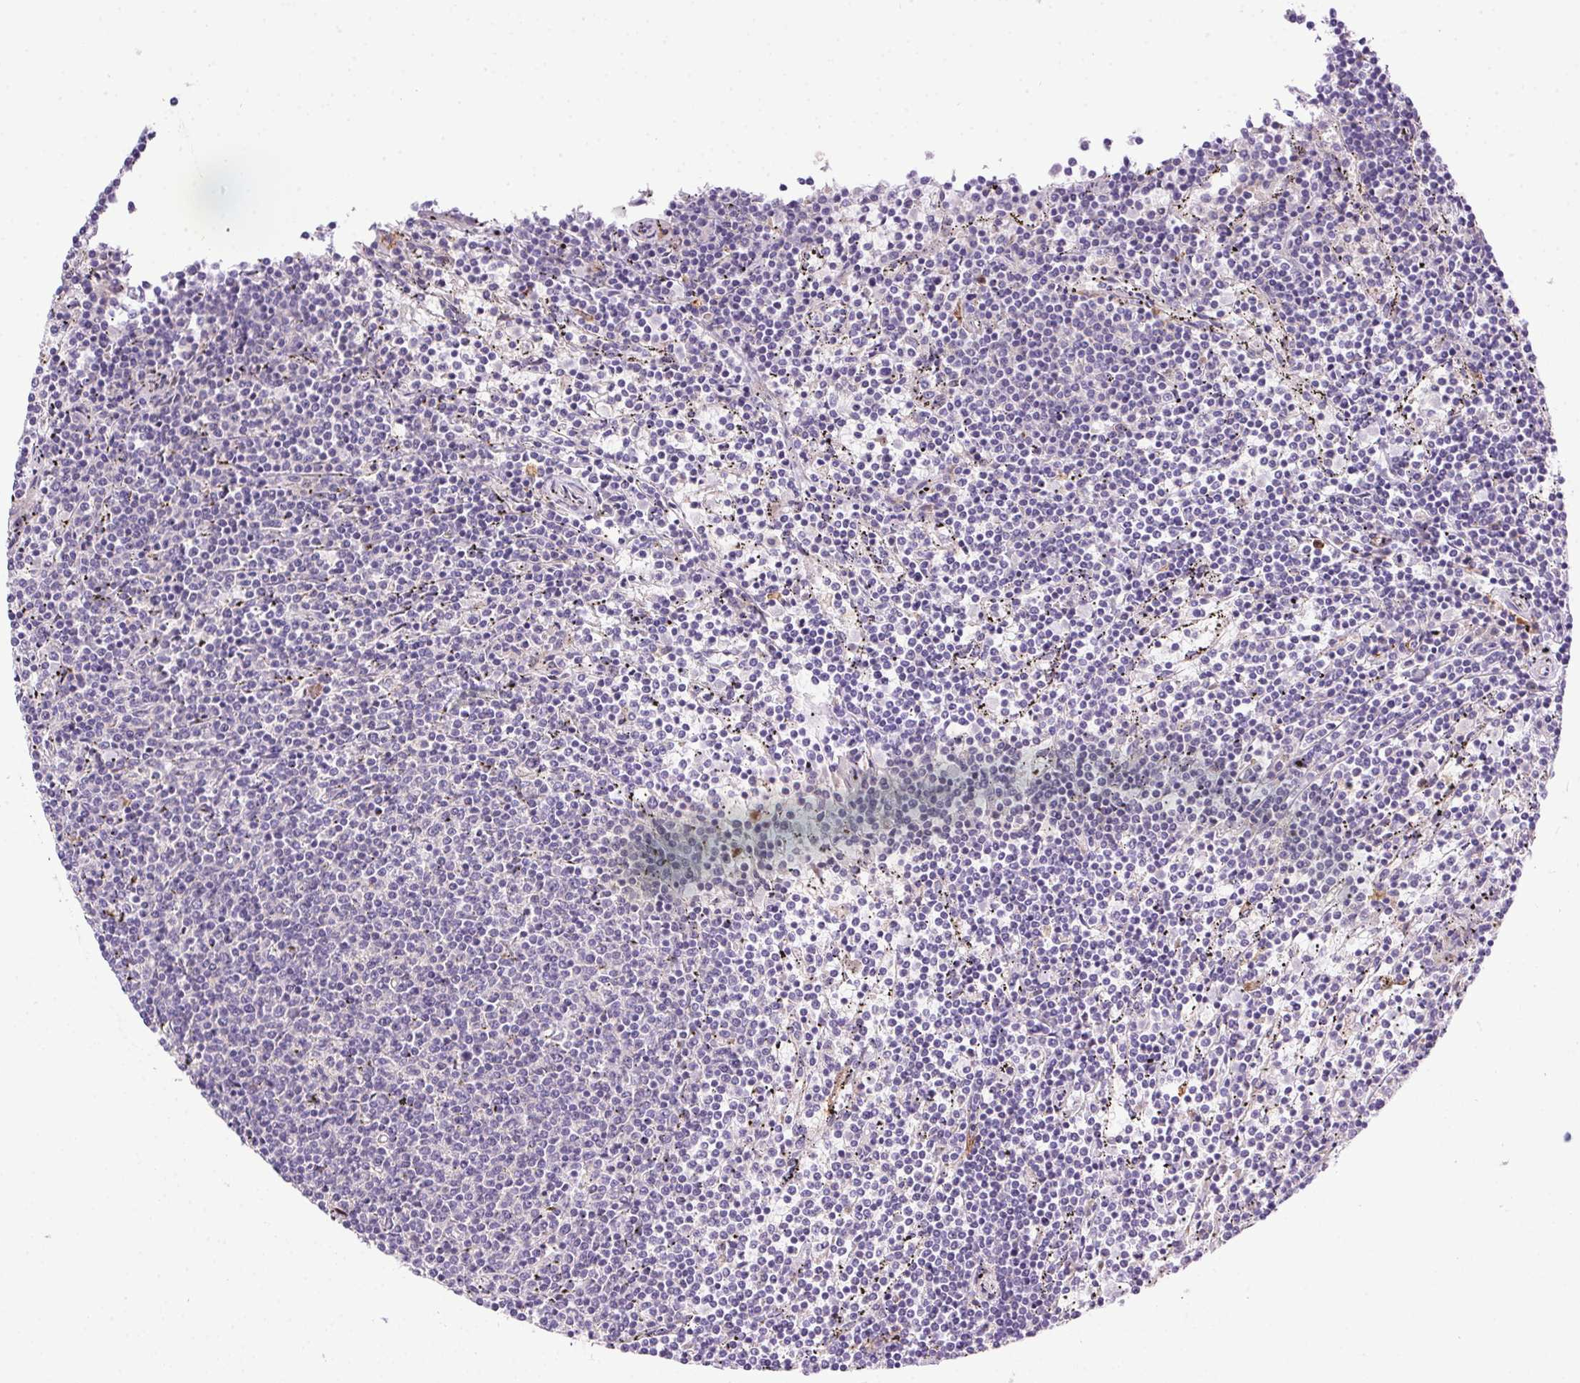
{"staining": {"intensity": "negative", "quantity": "none", "location": "none"}, "tissue": "lymphoma", "cell_type": "Tumor cells", "image_type": "cancer", "snomed": [{"axis": "morphology", "description": "Malignant lymphoma, non-Hodgkin's type, Low grade"}, {"axis": "topography", "description": "Spleen"}], "caption": "There is no significant positivity in tumor cells of malignant lymphoma, non-Hodgkin's type (low-grade). (DAB (3,3'-diaminobenzidine) immunohistochemistry (IHC) with hematoxylin counter stain).", "gene": "LRRTM1", "patient": {"sex": "female", "age": 50}}